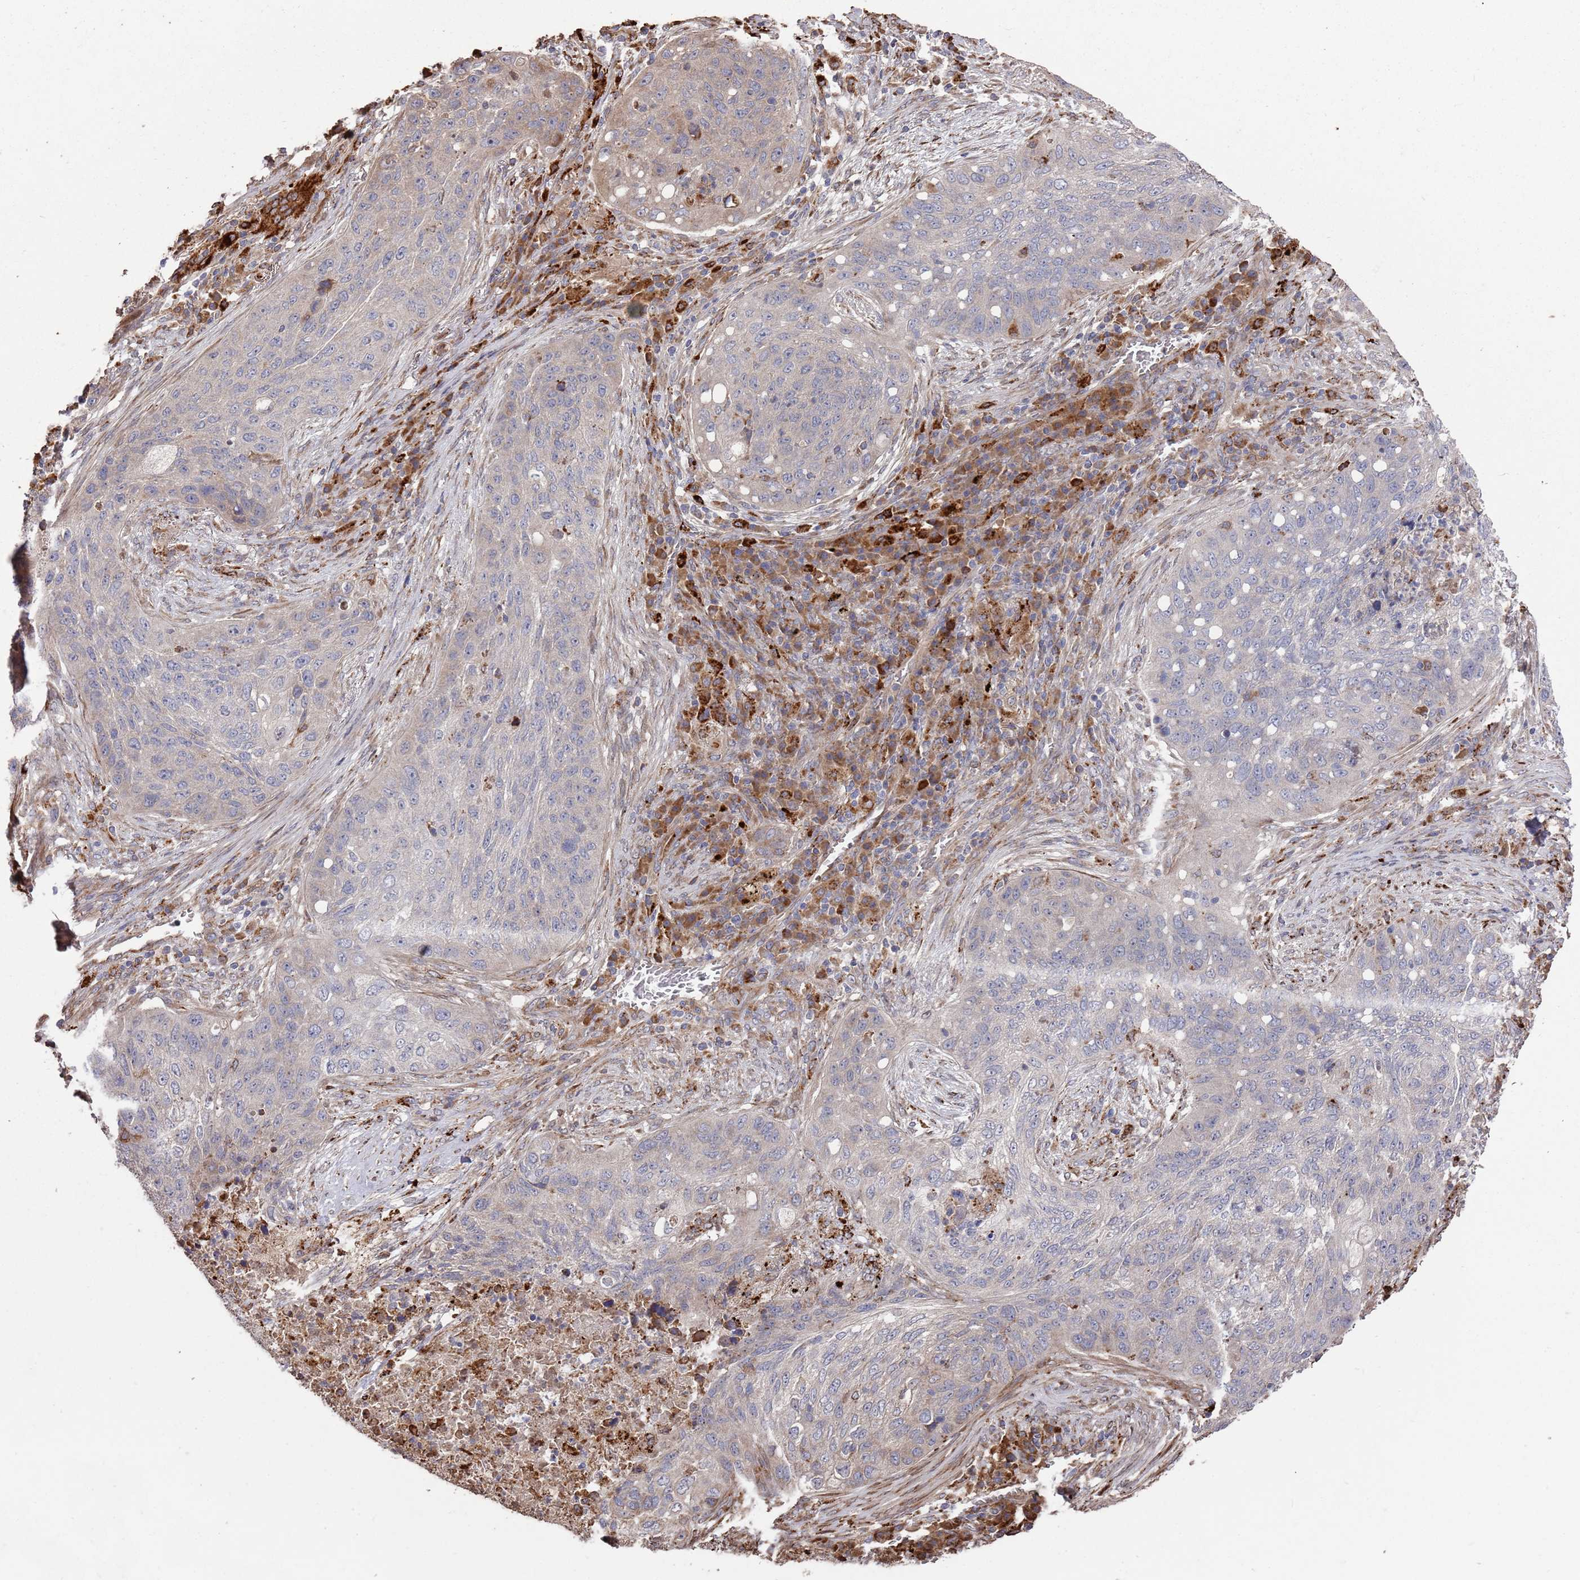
{"staining": {"intensity": "weak", "quantity": "<25%", "location": "cytoplasmic/membranous"}, "tissue": "lung cancer", "cell_type": "Tumor cells", "image_type": "cancer", "snomed": [{"axis": "morphology", "description": "Squamous cell carcinoma, NOS"}, {"axis": "topography", "description": "Lung"}], "caption": "This photomicrograph is of squamous cell carcinoma (lung) stained with IHC to label a protein in brown with the nuclei are counter-stained blue. There is no staining in tumor cells.", "gene": "LACC1", "patient": {"sex": "female", "age": 63}}